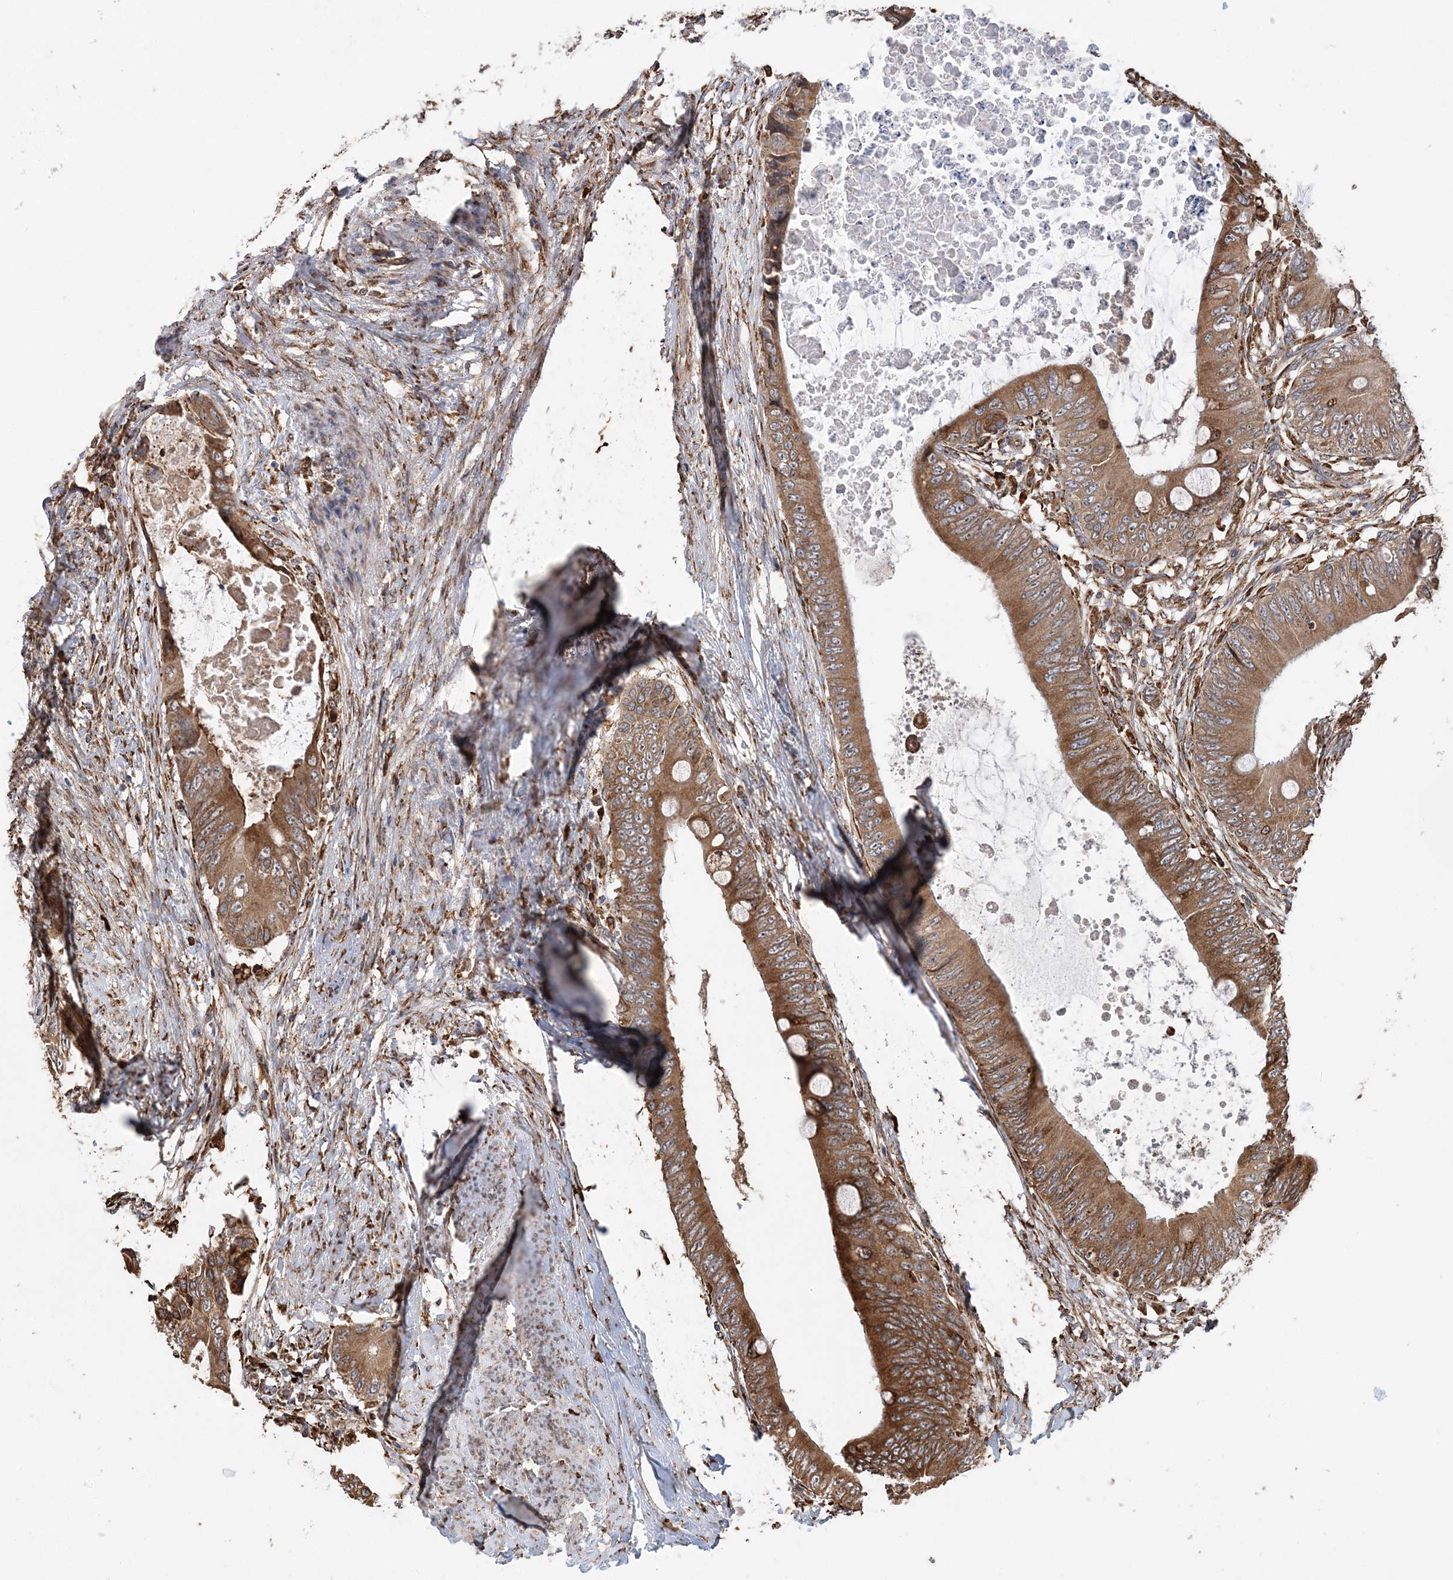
{"staining": {"intensity": "moderate", "quantity": ">75%", "location": "cytoplasmic/membranous"}, "tissue": "colorectal cancer", "cell_type": "Tumor cells", "image_type": "cancer", "snomed": [{"axis": "morphology", "description": "Normal tissue, NOS"}, {"axis": "morphology", "description": "Adenocarcinoma, NOS"}, {"axis": "topography", "description": "Rectum"}, {"axis": "topography", "description": "Peripheral nerve tissue"}], "caption": "Colorectal cancer stained with immunohistochemistry (IHC) reveals moderate cytoplasmic/membranous expression in approximately >75% of tumor cells.", "gene": "WDR12", "patient": {"sex": "female", "age": 77}}